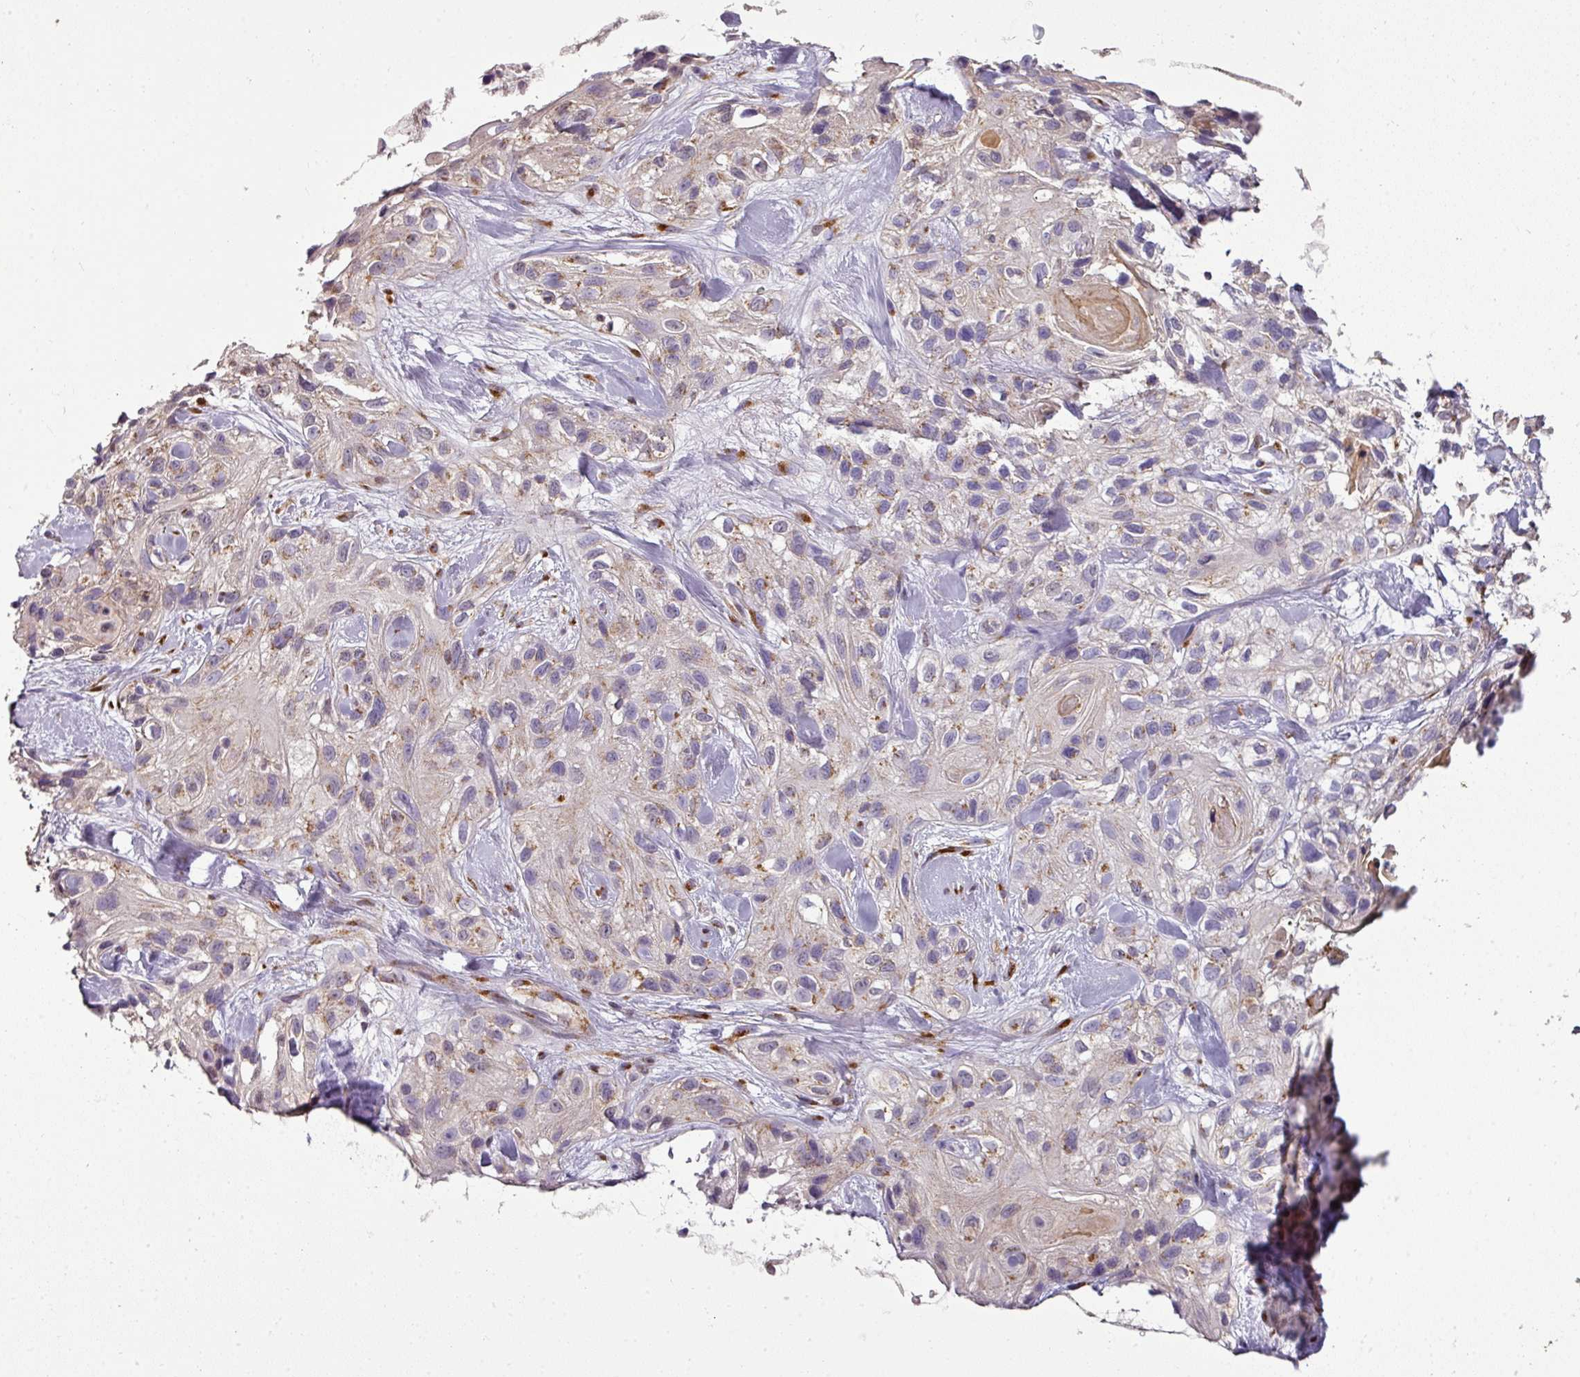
{"staining": {"intensity": "negative", "quantity": "none", "location": "none"}, "tissue": "skin cancer", "cell_type": "Tumor cells", "image_type": "cancer", "snomed": [{"axis": "morphology", "description": "Squamous cell carcinoma, NOS"}, {"axis": "topography", "description": "Skin"}], "caption": "Tumor cells show no significant protein positivity in skin cancer (squamous cell carcinoma).", "gene": "JPH2", "patient": {"sex": "male", "age": 82}}